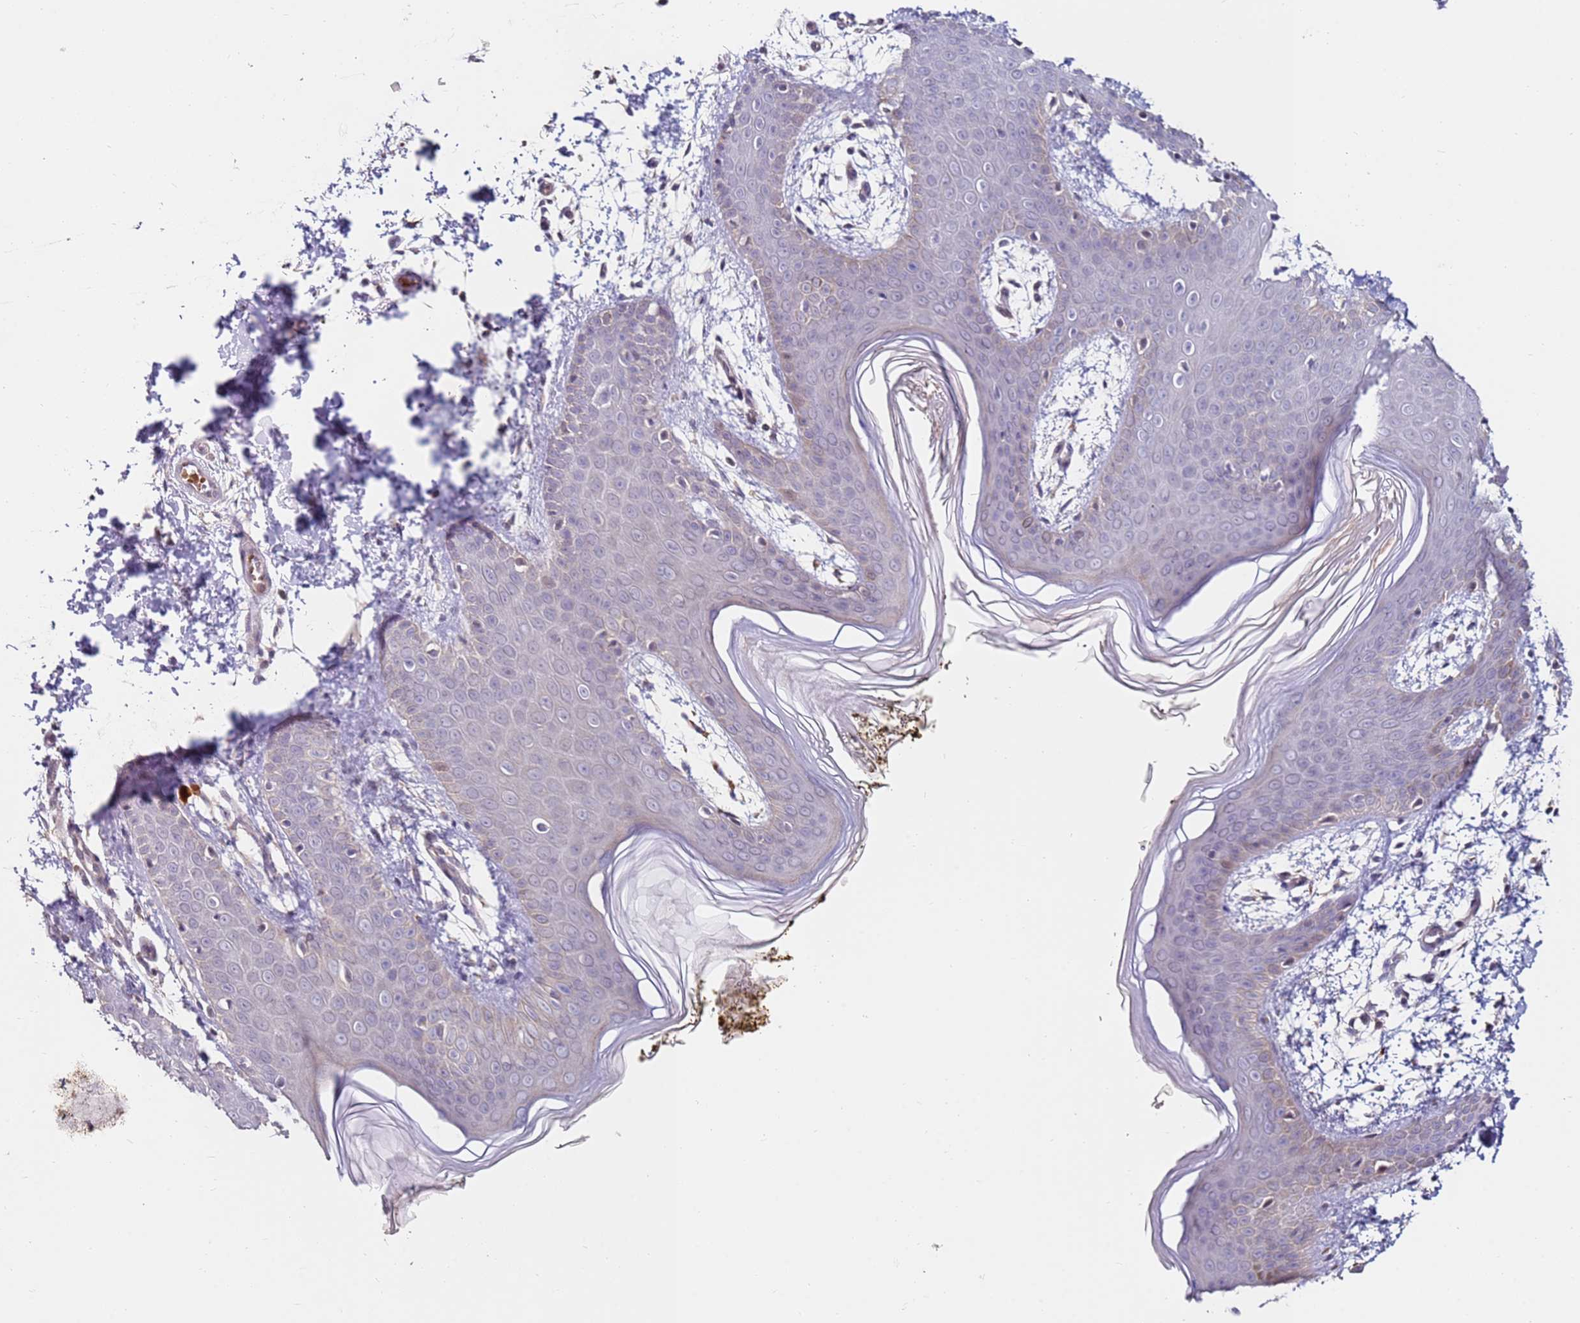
{"staining": {"intensity": "negative", "quantity": "none", "location": "none"}, "tissue": "skin", "cell_type": "Fibroblasts", "image_type": "normal", "snomed": [{"axis": "morphology", "description": "Normal tissue, NOS"}, {"axis": "topography", "description": "Skin"}], "caption": "Fibroblasts are negative for protein expression in normal human skin. (DAB immunohistochemistry (IHC) visualized using brightfield microscopy, high magnification).", "gene": "RARS2", "patient": {"sex": "male", "age": 36}}